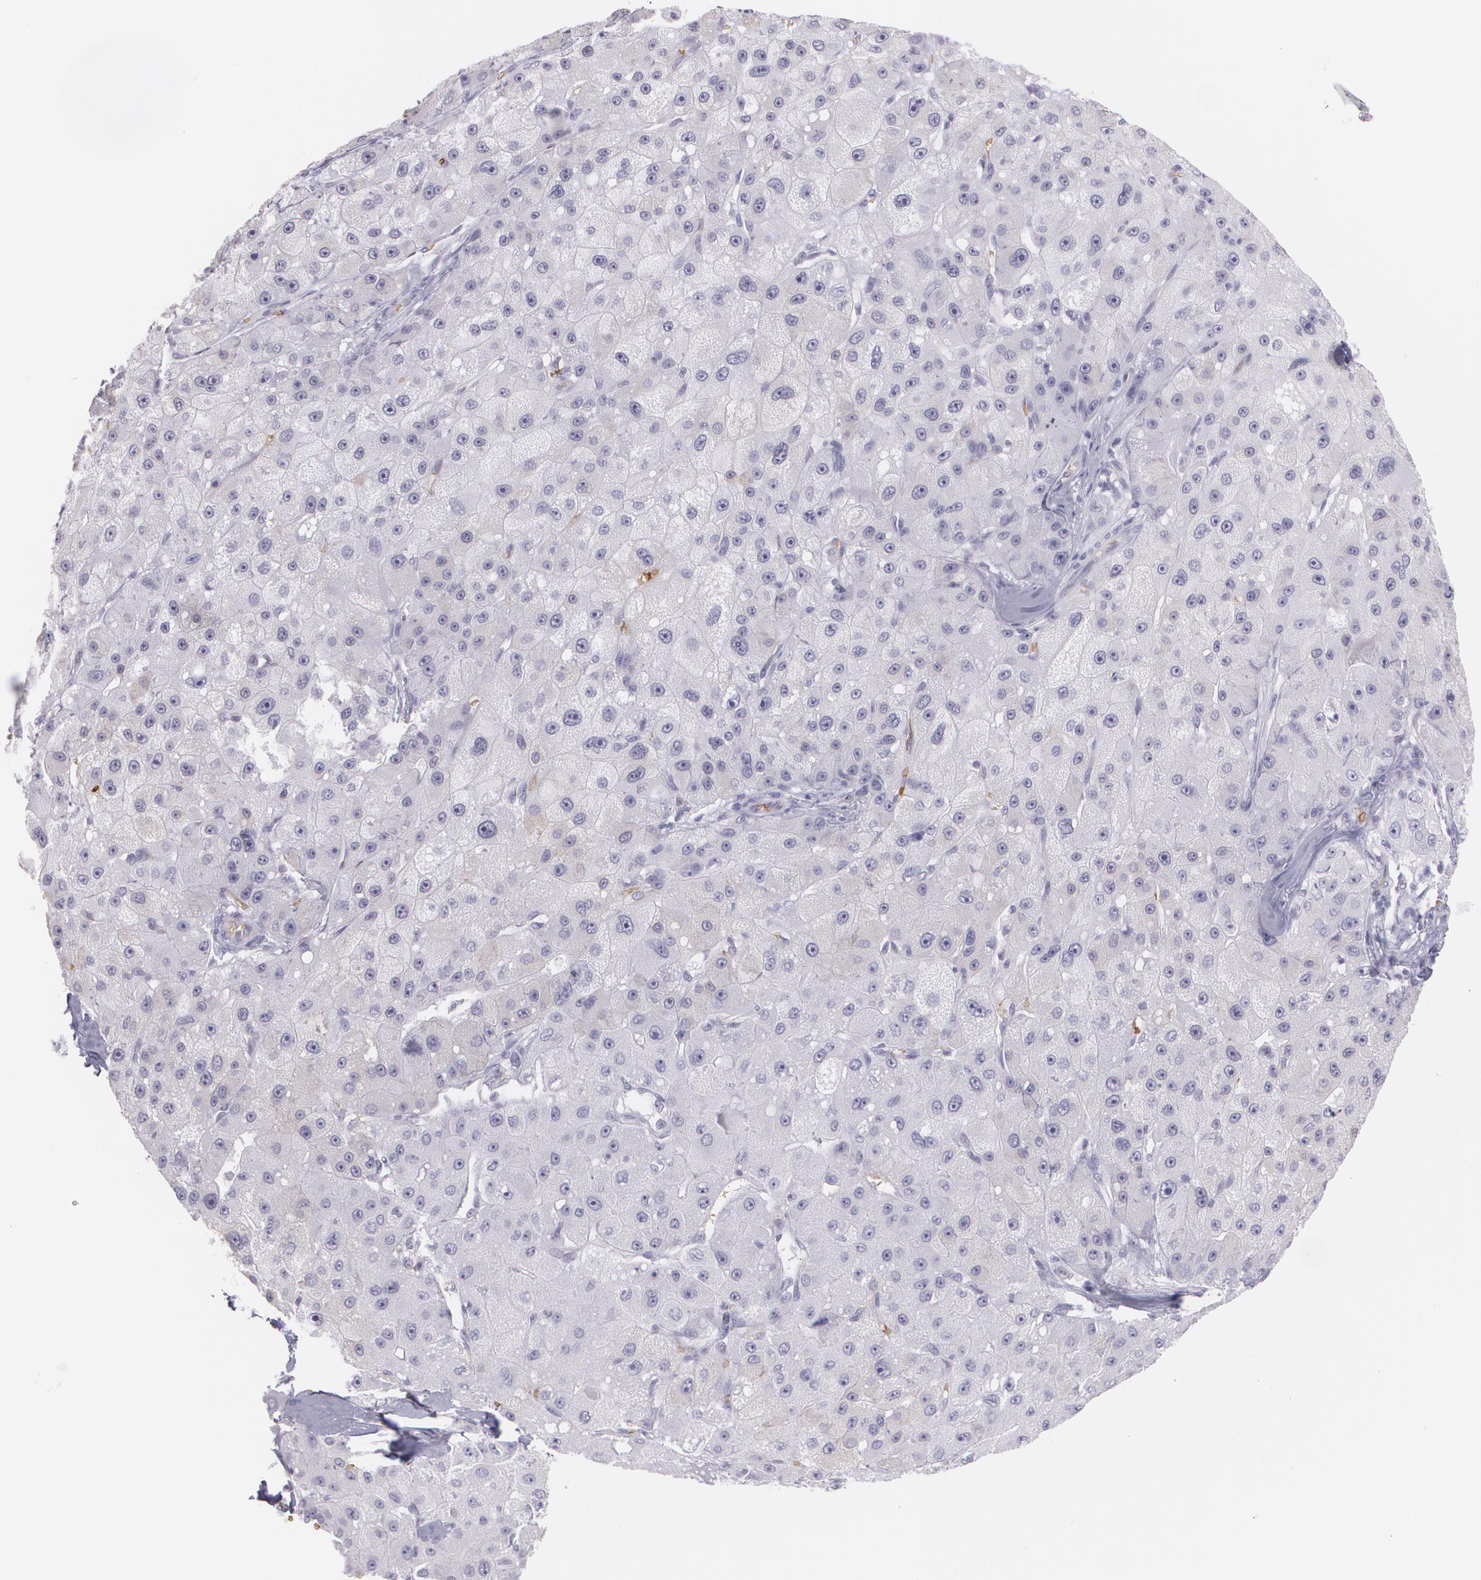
{"staining": {"intensity": "negative", "quantity": "none", "location": "none"}, "tissue": "liver cancer", "cell_type": "Tumor cells", "image_type": "cancer", "snomed": [{"axis": "morphology", "description": "Carcinoma, Hepatocellular, NOS"}, {"axis": "topography", "description": "Liver"}], "caption": "A high-resolution photomicrograph shows IHC staining of liver hepatocellular carcinoma, which shows no significant staining in tumor cells. (DAB (3,3'-diaminobenzidine) immunohistochemistry (IHC), high magnification).", "gene": "ACE", "patient": {"sex": "male", "age": 80}}